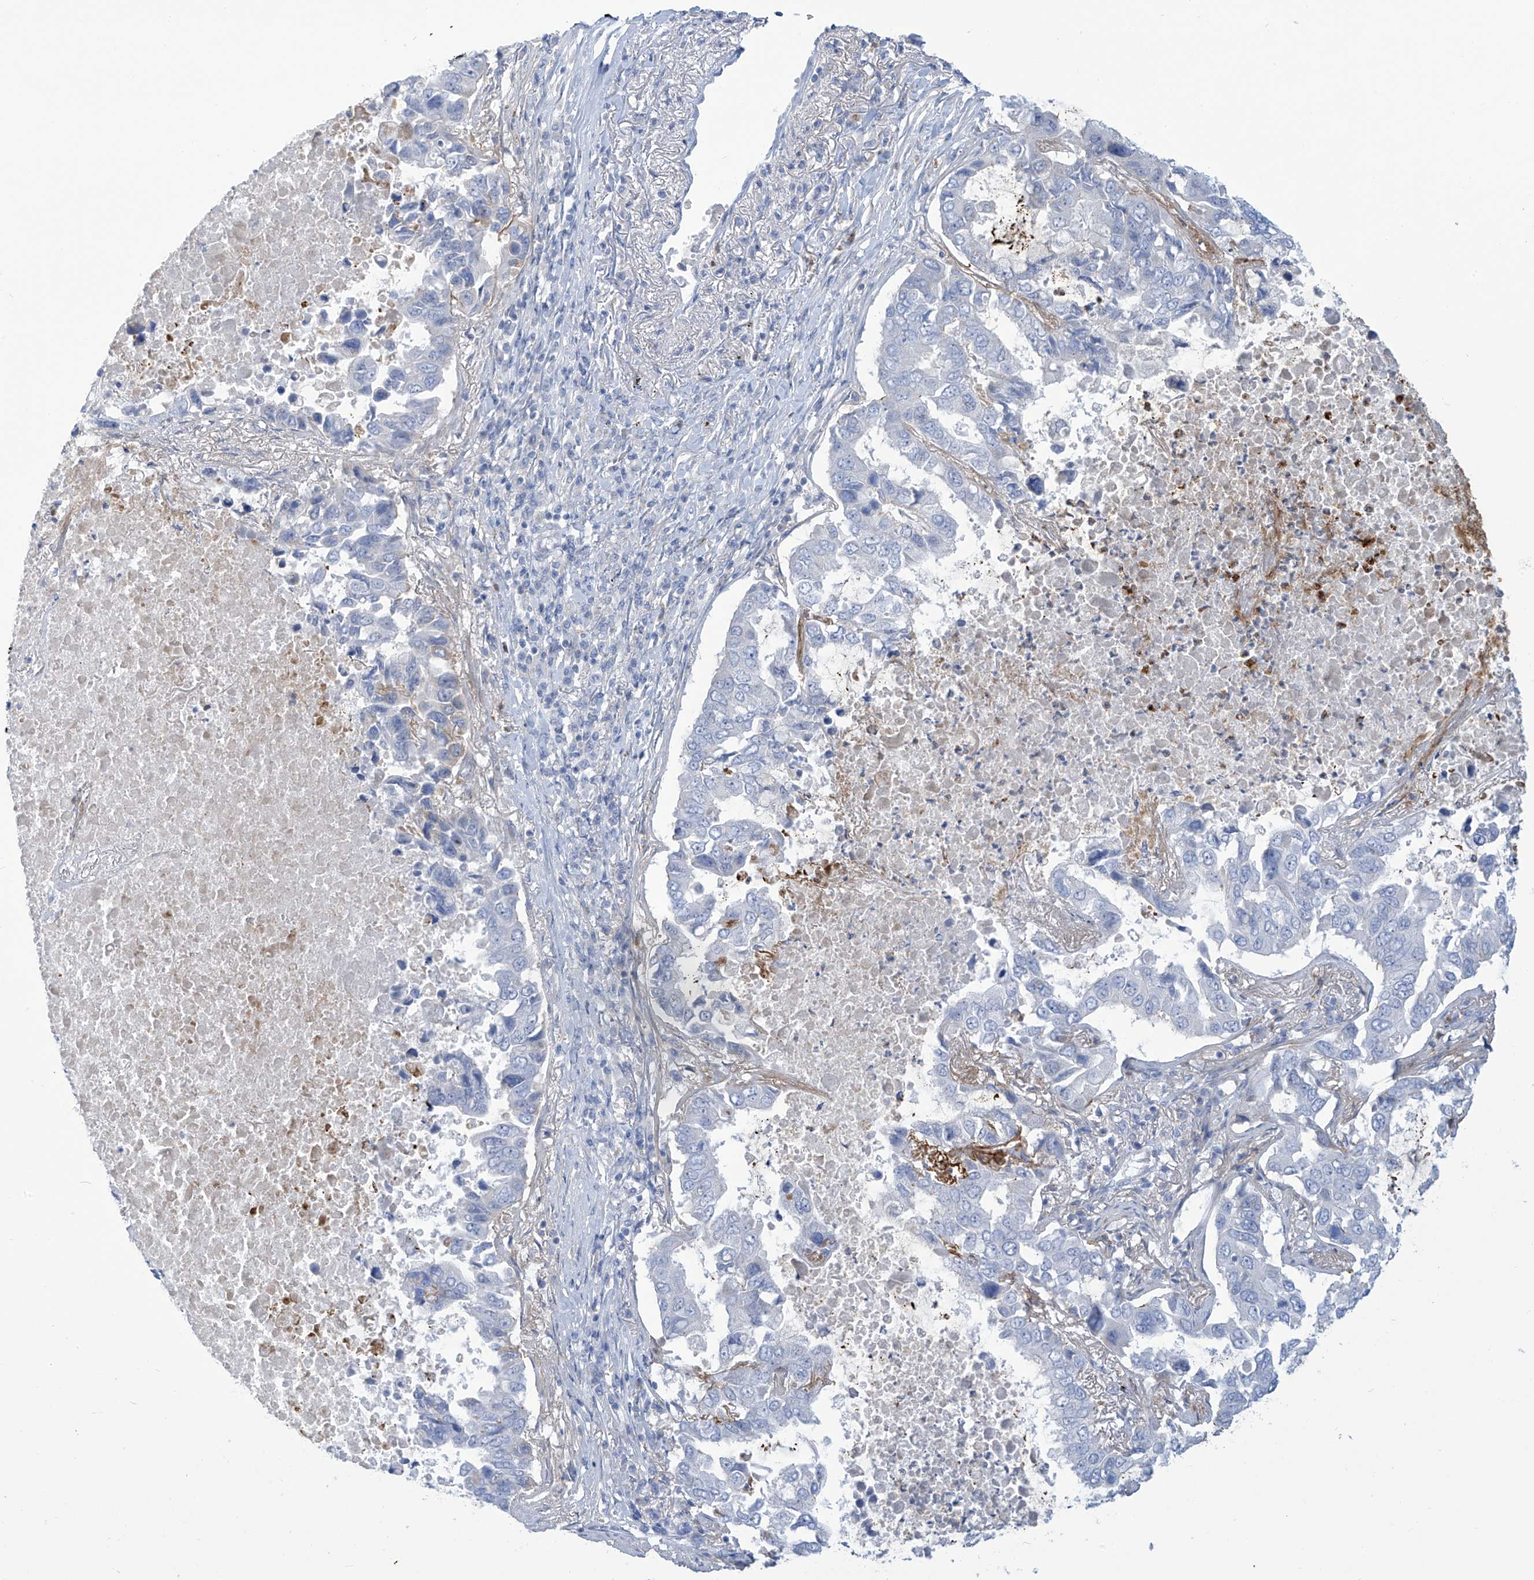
{"staining": {"intensity": "negative", "quantity": "none", "location": "none"}, "tissue": "lung cancer", "cell_type": "Tumor cells", "image_type": "cancer", "snomed": [{"axis": "morphology", "description": "Adenocarcinoma, NOS"}, {"axis": "topography", "description": "Lung"}], "caption": "This is an immunohistochemistry (IHC) image of adenocarcinoma (lung). There is no staining in tumor cells.", "gene": "FABP2", "patient": {"sex": "male", "age": 64}}